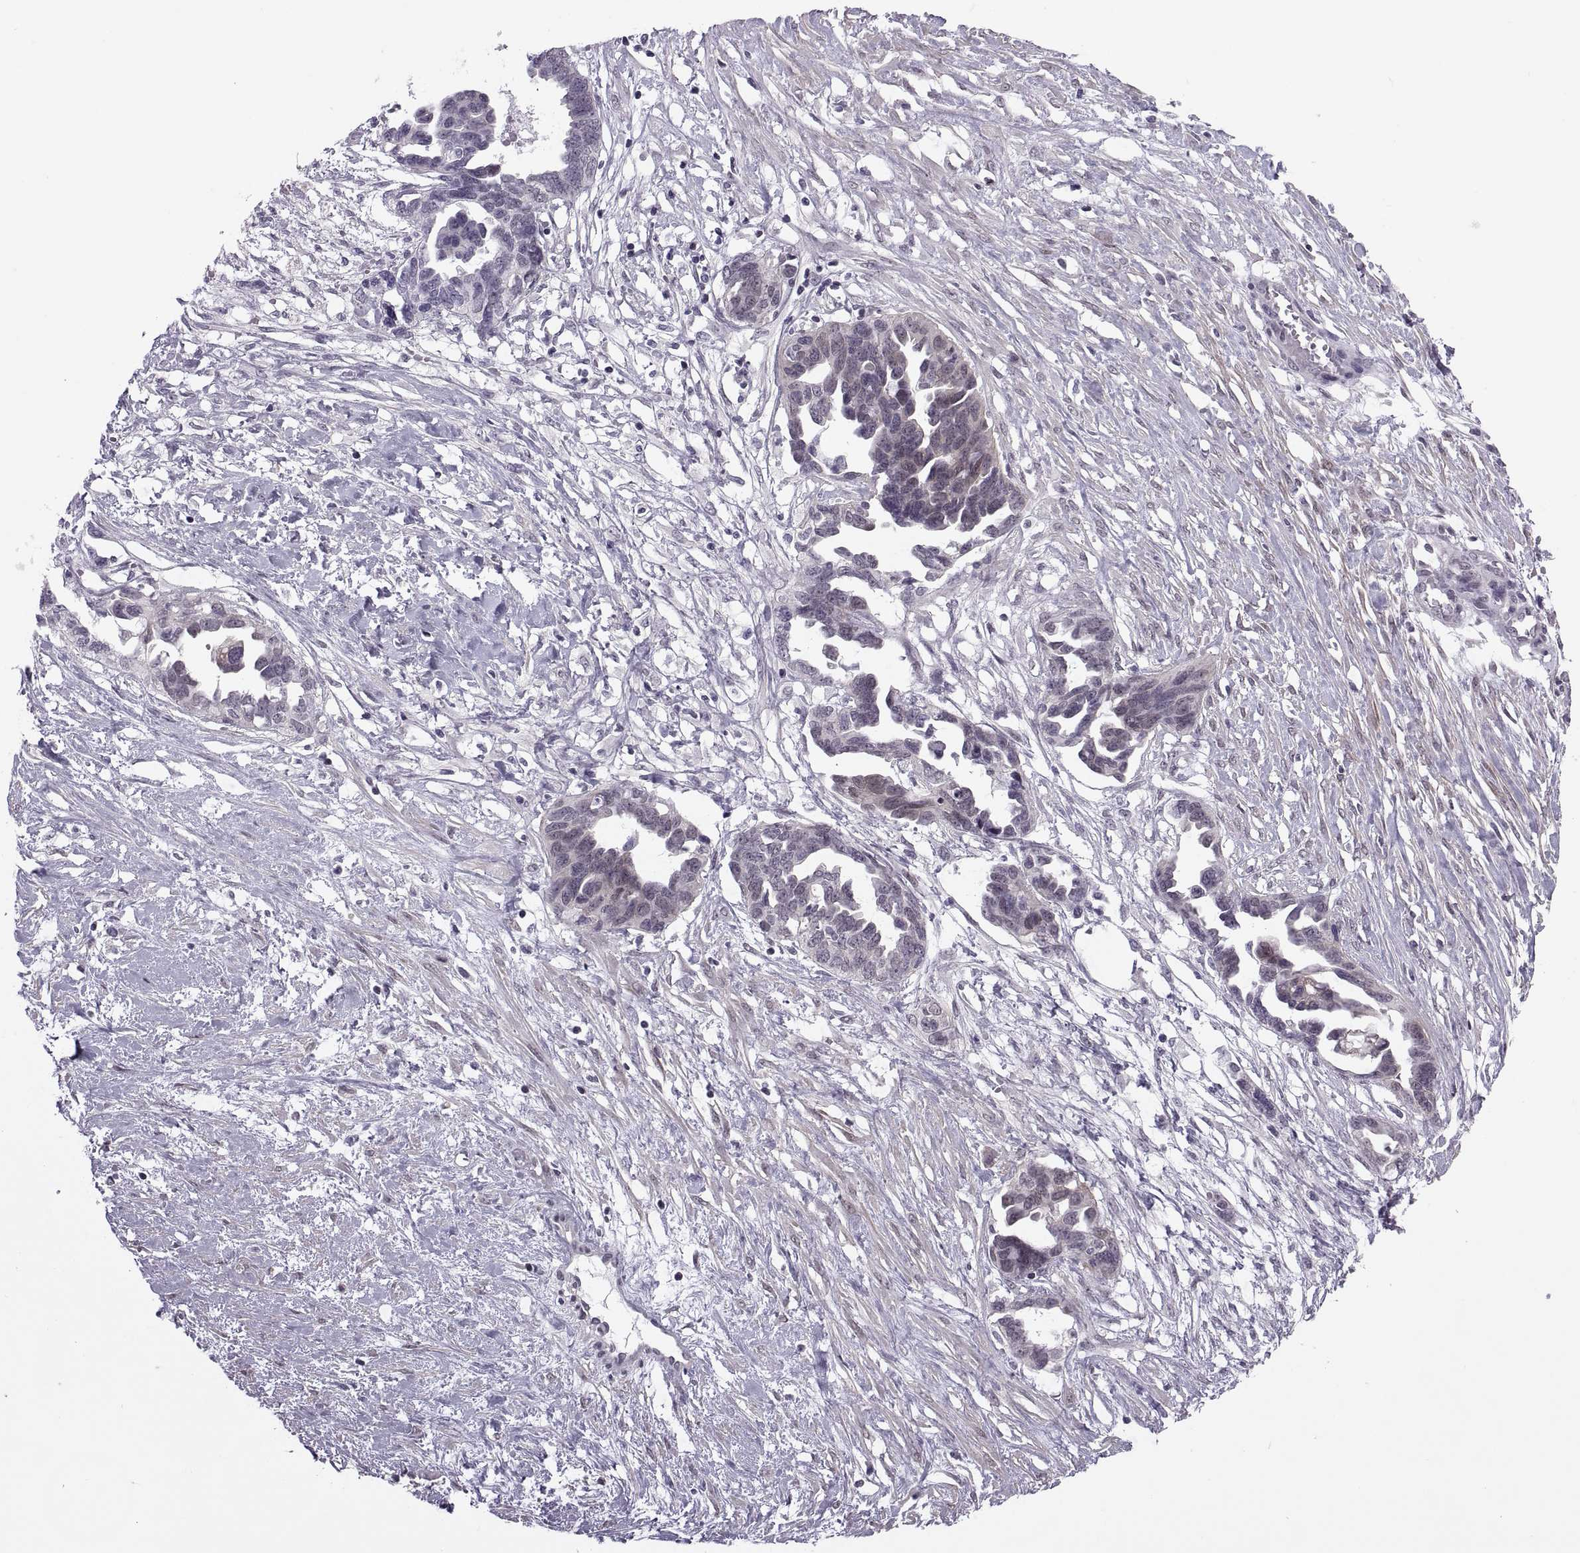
{"staining": {"intensity": "negative", "quantity": "none", "location": "none"}, "tissue": "ovarian cancer", "cell_type": "Tumor cells", "image_type": "cancer", "snomed": [{"axis": "morphology", "description": "Cystadenocarcinoma, serous, NOS"}, {"axis": "topography", "description": "Ovary"}], "caption": "Human ovarian cancer (serous cystadenocarcinoma) stained for a protein using IHC displays no staining in tumor cells.", "gene": "ODF3", "patient": {"sex": "female", "age": 69}}